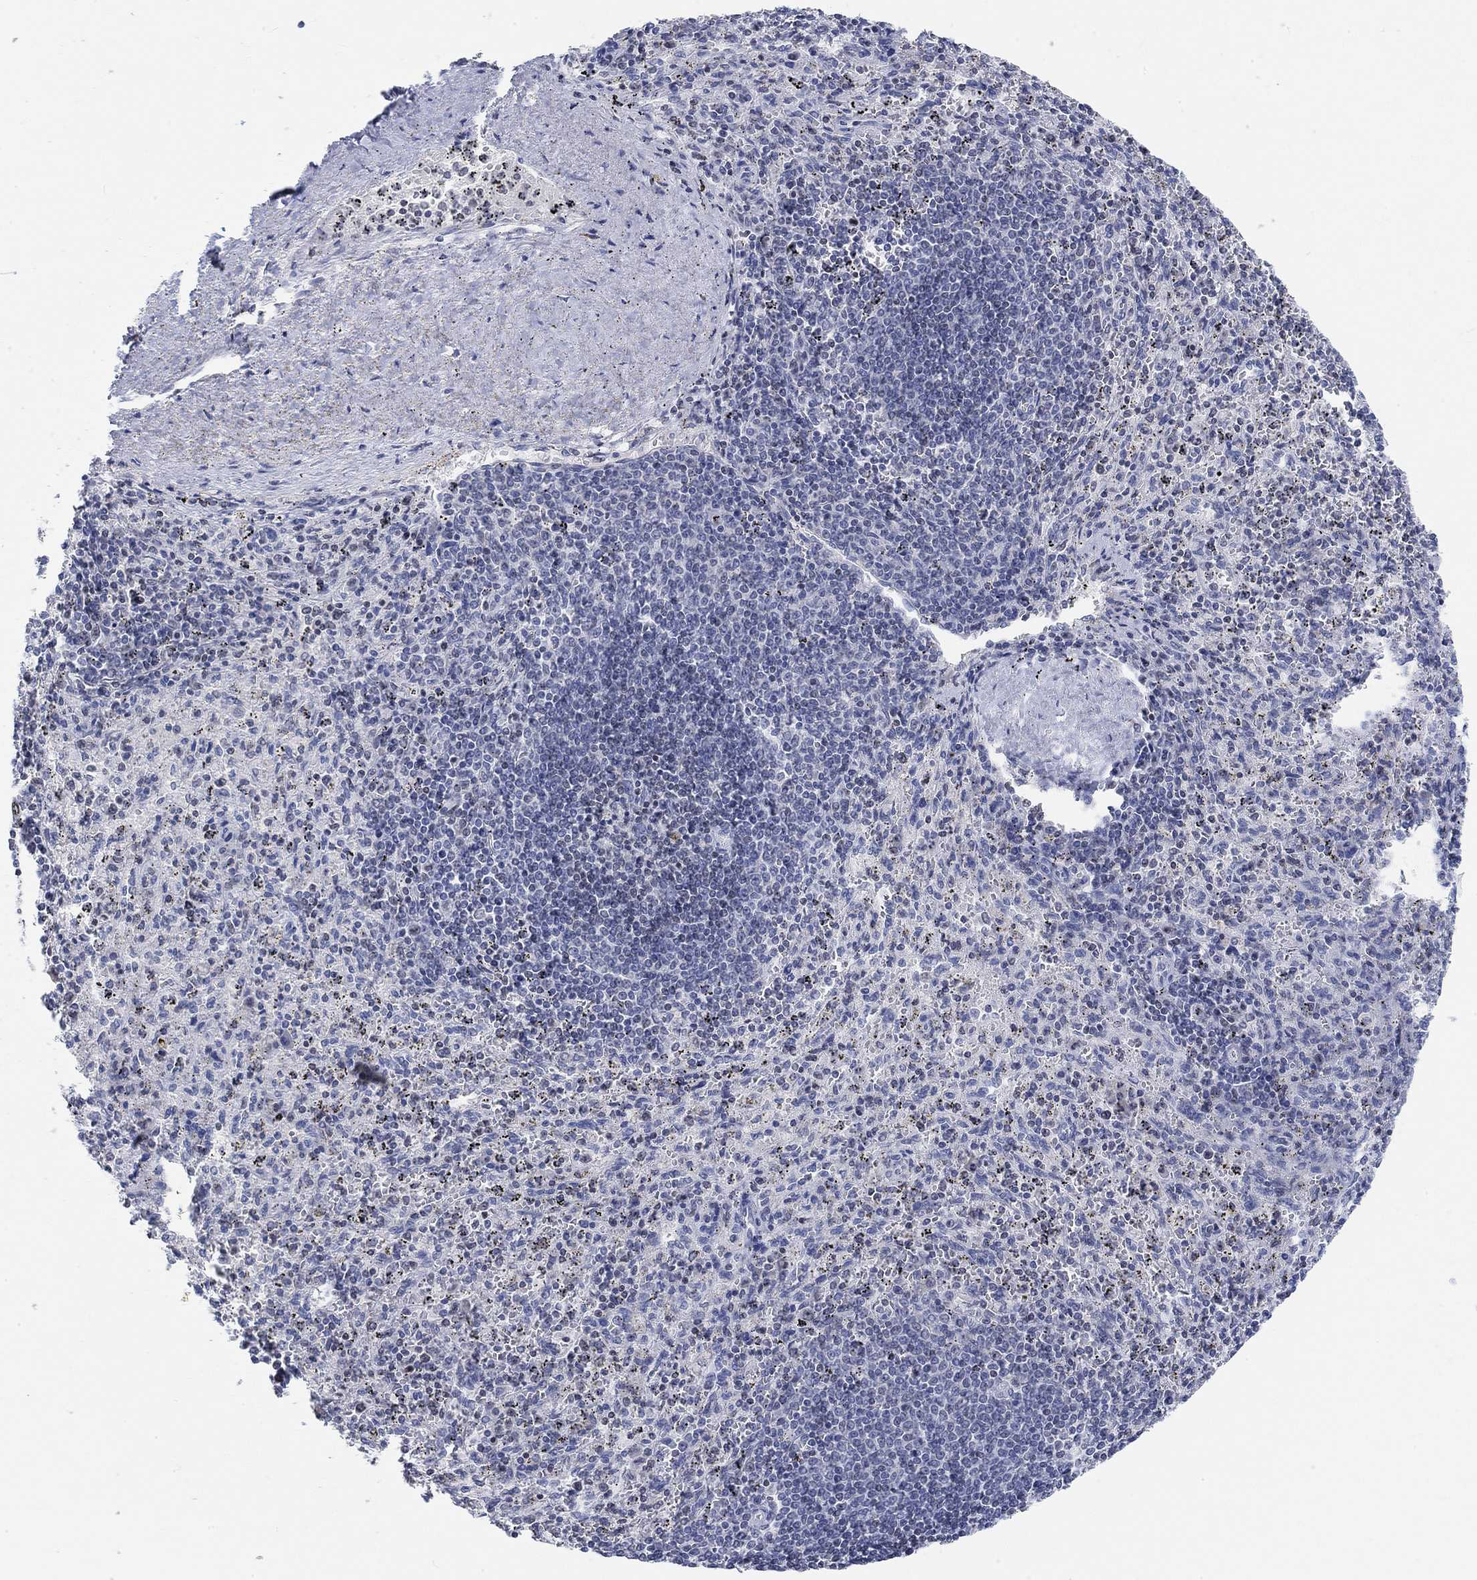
{"staining": {"intensity": "negative", "quantity": "none", "location": "none"}, "tissue": "spleen", "cell_type": "Cells in red pulp", "image_type": "normal", "snomed": [{"axis": "morphology", "description": "Normal tissue, NOS"}, {"axis": "topography", "description": "Spleen"}], "caption": "This micrograph is of unremarkable spleen stained with immunohistochemistry (IHC) to label a protein in brown with the nuclei are counter-stained blue. There is no expression in cells in red pulp. (Stains: DAB IHC with hematoxylin counter stain, Microscopy: brightfield microscopy at high magnification).", "gene": "ATP6V1E2", "patient": {"sex": "male", "age": 57}}